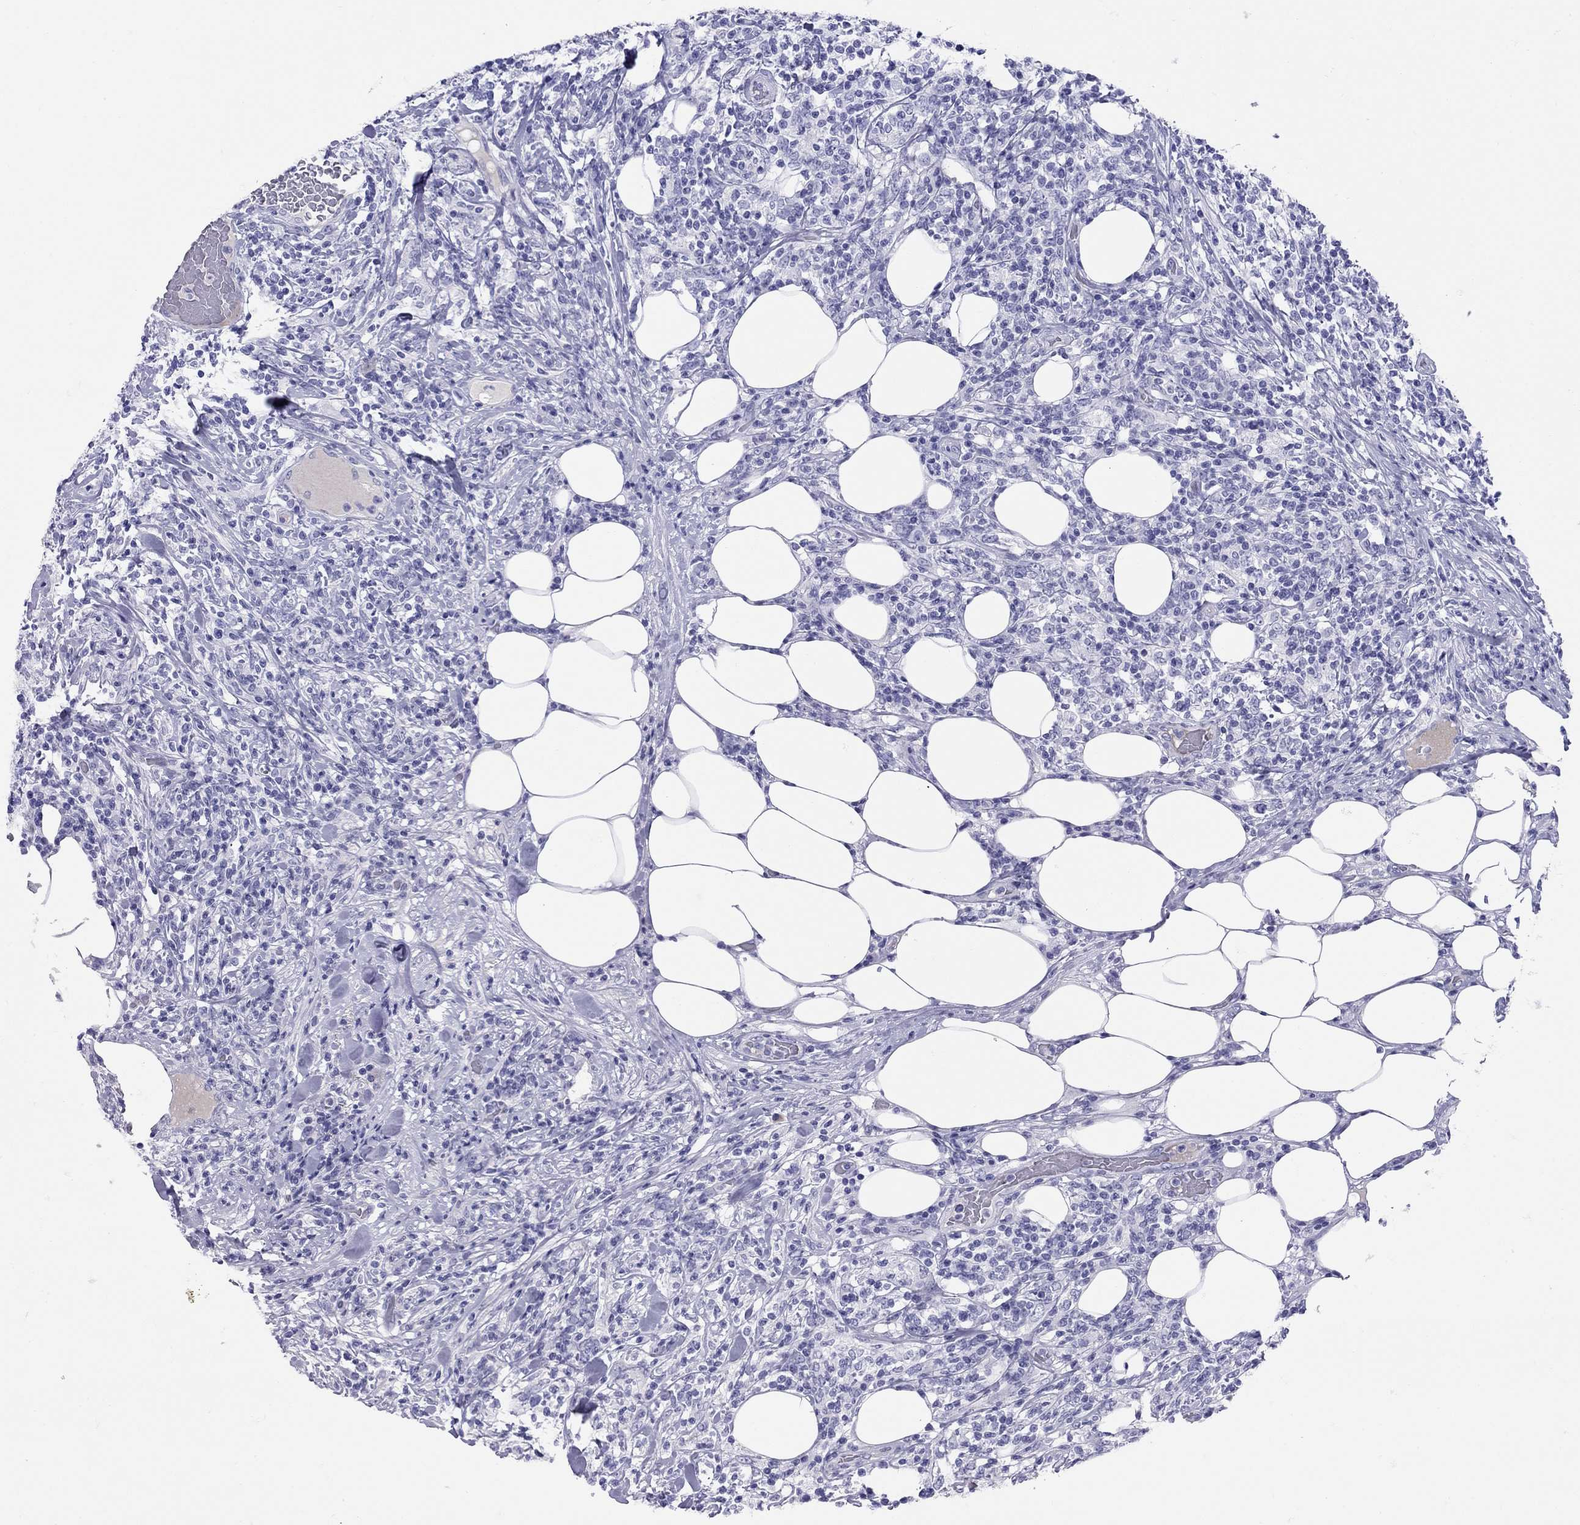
{"staining": {"intensity": "negative", "quantity": "none", "location": "none"}, "tissue": "lymphoma", "cell_type": "Tumor cells", "image_type": "cancer", "snomed": [{"axis": "morphology", "description": "Malignant lymphoma, non-Hodgkin's type, High grade"}, {"axis": "topography", "description": "Lymph node"}], "caption": "A histopathology image of lymphoma stained for a protein demonstrates no brown staining in tumor cells. (Stains: DAB (3,3'-diaminobenzidine) immunohistochemistry (IHC) with hematoxylin counter stain, Microscopy: brightfield microscopy at high magnification).", "gene": "GRIA2", "patient": {"sex": "female", "age": 84}}